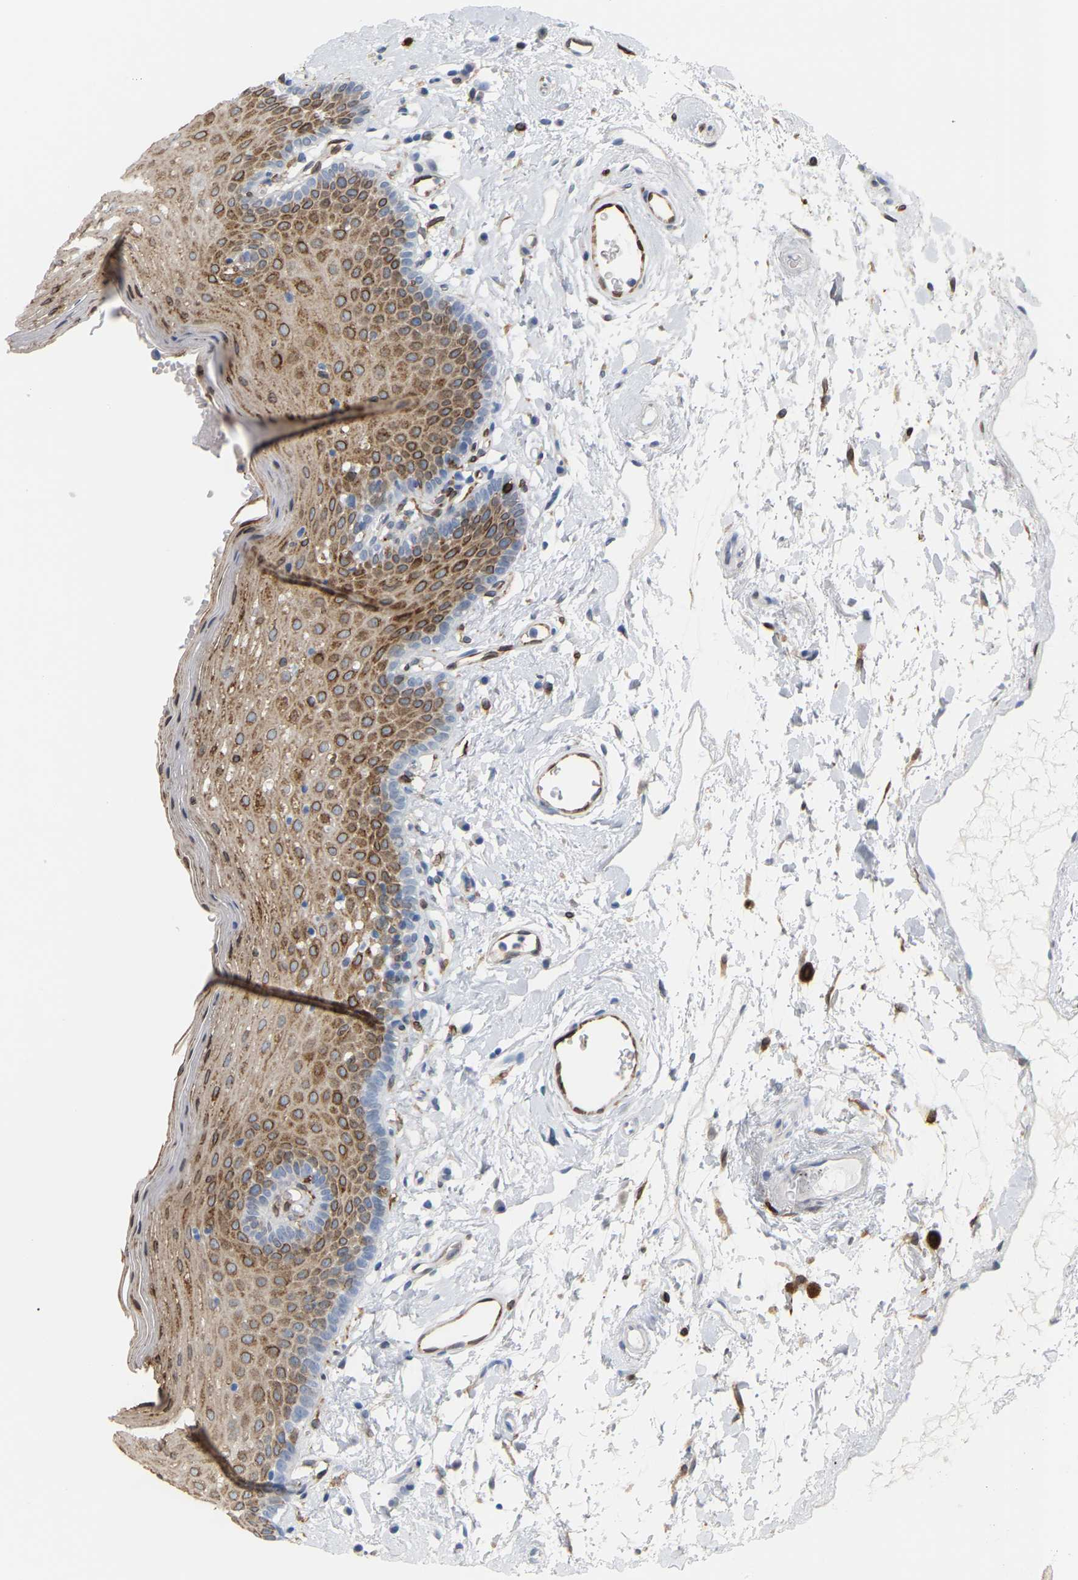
{"staining": {"intensity": "moderate", "quantity": "25%-75%", "location": "cytoplasmic/membranous"}, "tissue": "oral mucosa", "cell_type": "Squamous epithelial cells", "image_type": "normal", "snomed": [{"axis": "morphology", "description": "Normal tissue, NOS"}, {"axis": "topography", "description": "Oral tissue"}], "caption": "Immunohistochemical staining of benign oral mucosa displays 25%-75% levels of moderate cytoplasmic/membranous protein positivity in approximately 25%-75% of squamous epithelial cells.", "gene": "PTGS1", "patient": {"sex": "male", "age": 66}}